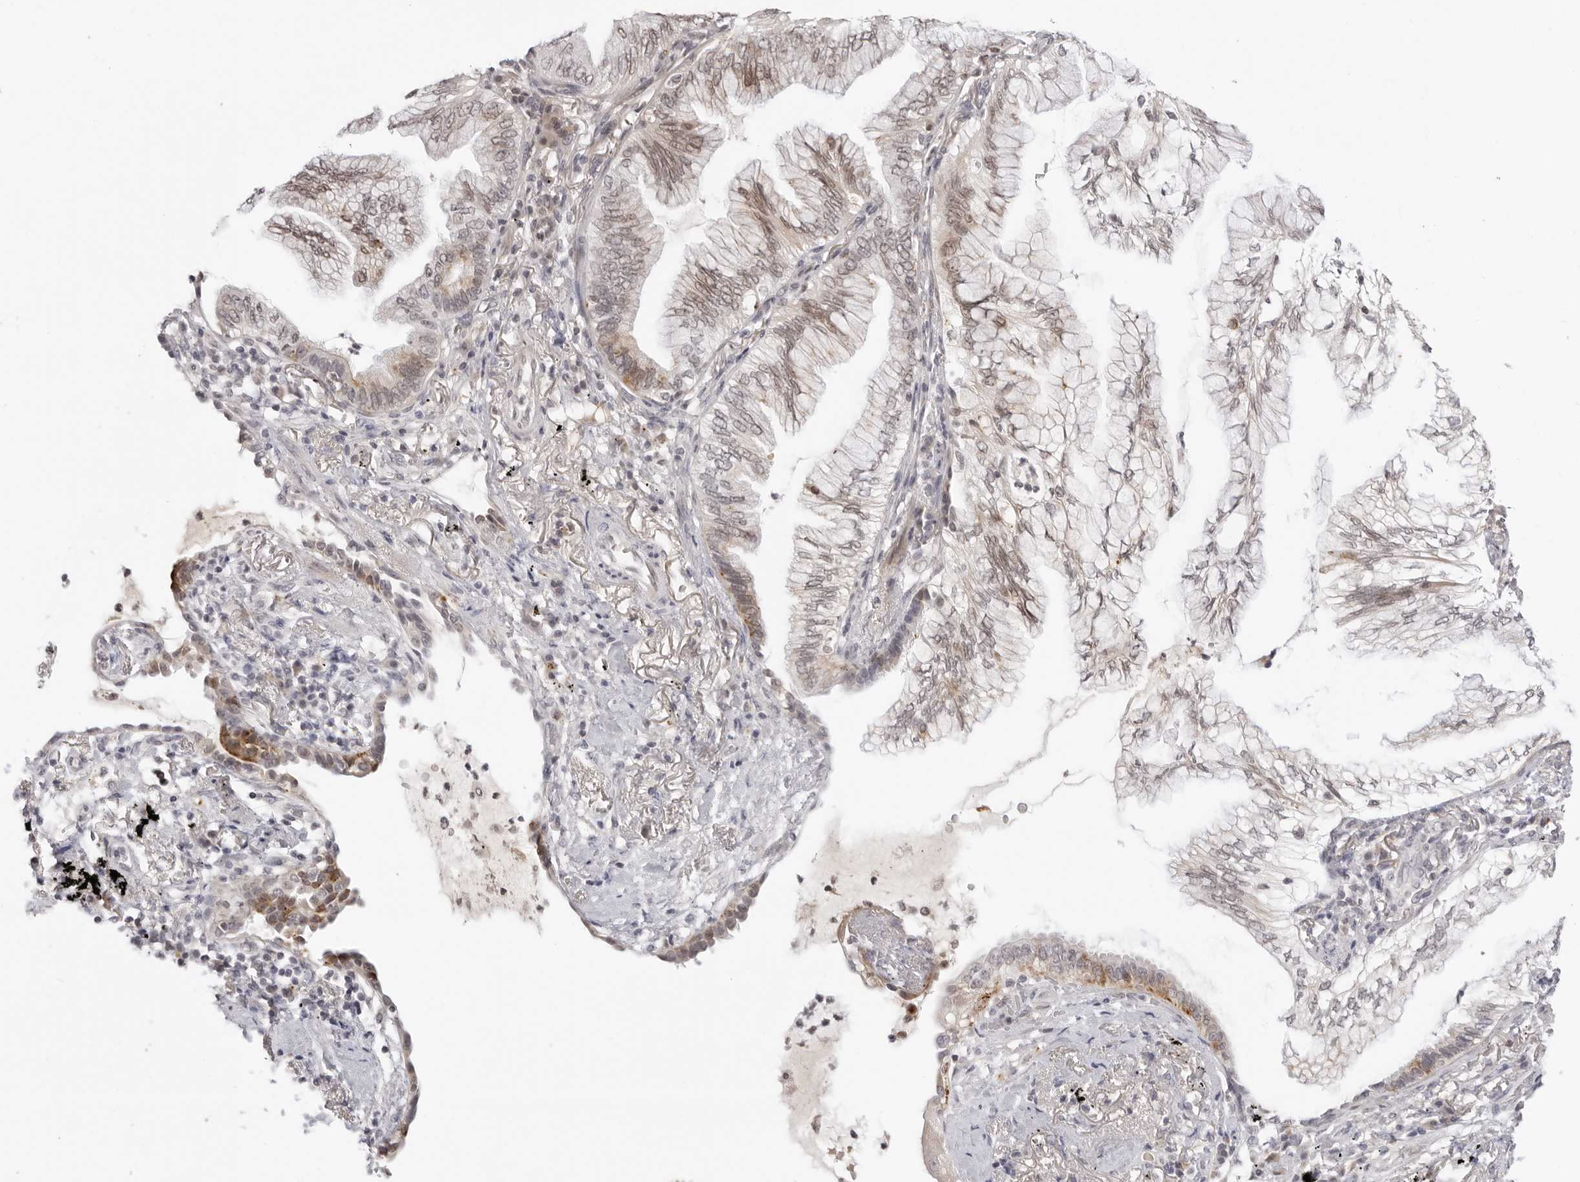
{"staining": {"intensity": "weak", "quantity": ">75%", "location": "cytoplasmic/membranous,nuclear"}, "tissue": "lung cancer", "cell_type": "Tumor cells", "image_type": "cancer", "snomed": [{"axis": "morphology", "description": "Adenocarcinoma, NOS"}, {"axis": "topography", "description": "Lung"}], "caption": "IHC of lung adenocarcinoma demonstrates low levels of weak cytoplasmic/membranous and nuclear staining in about >75% of tumor cells. Nuclei are stained in blue.", "gene": "STRADB", "patient": {"sex": "female", "age": 70}}